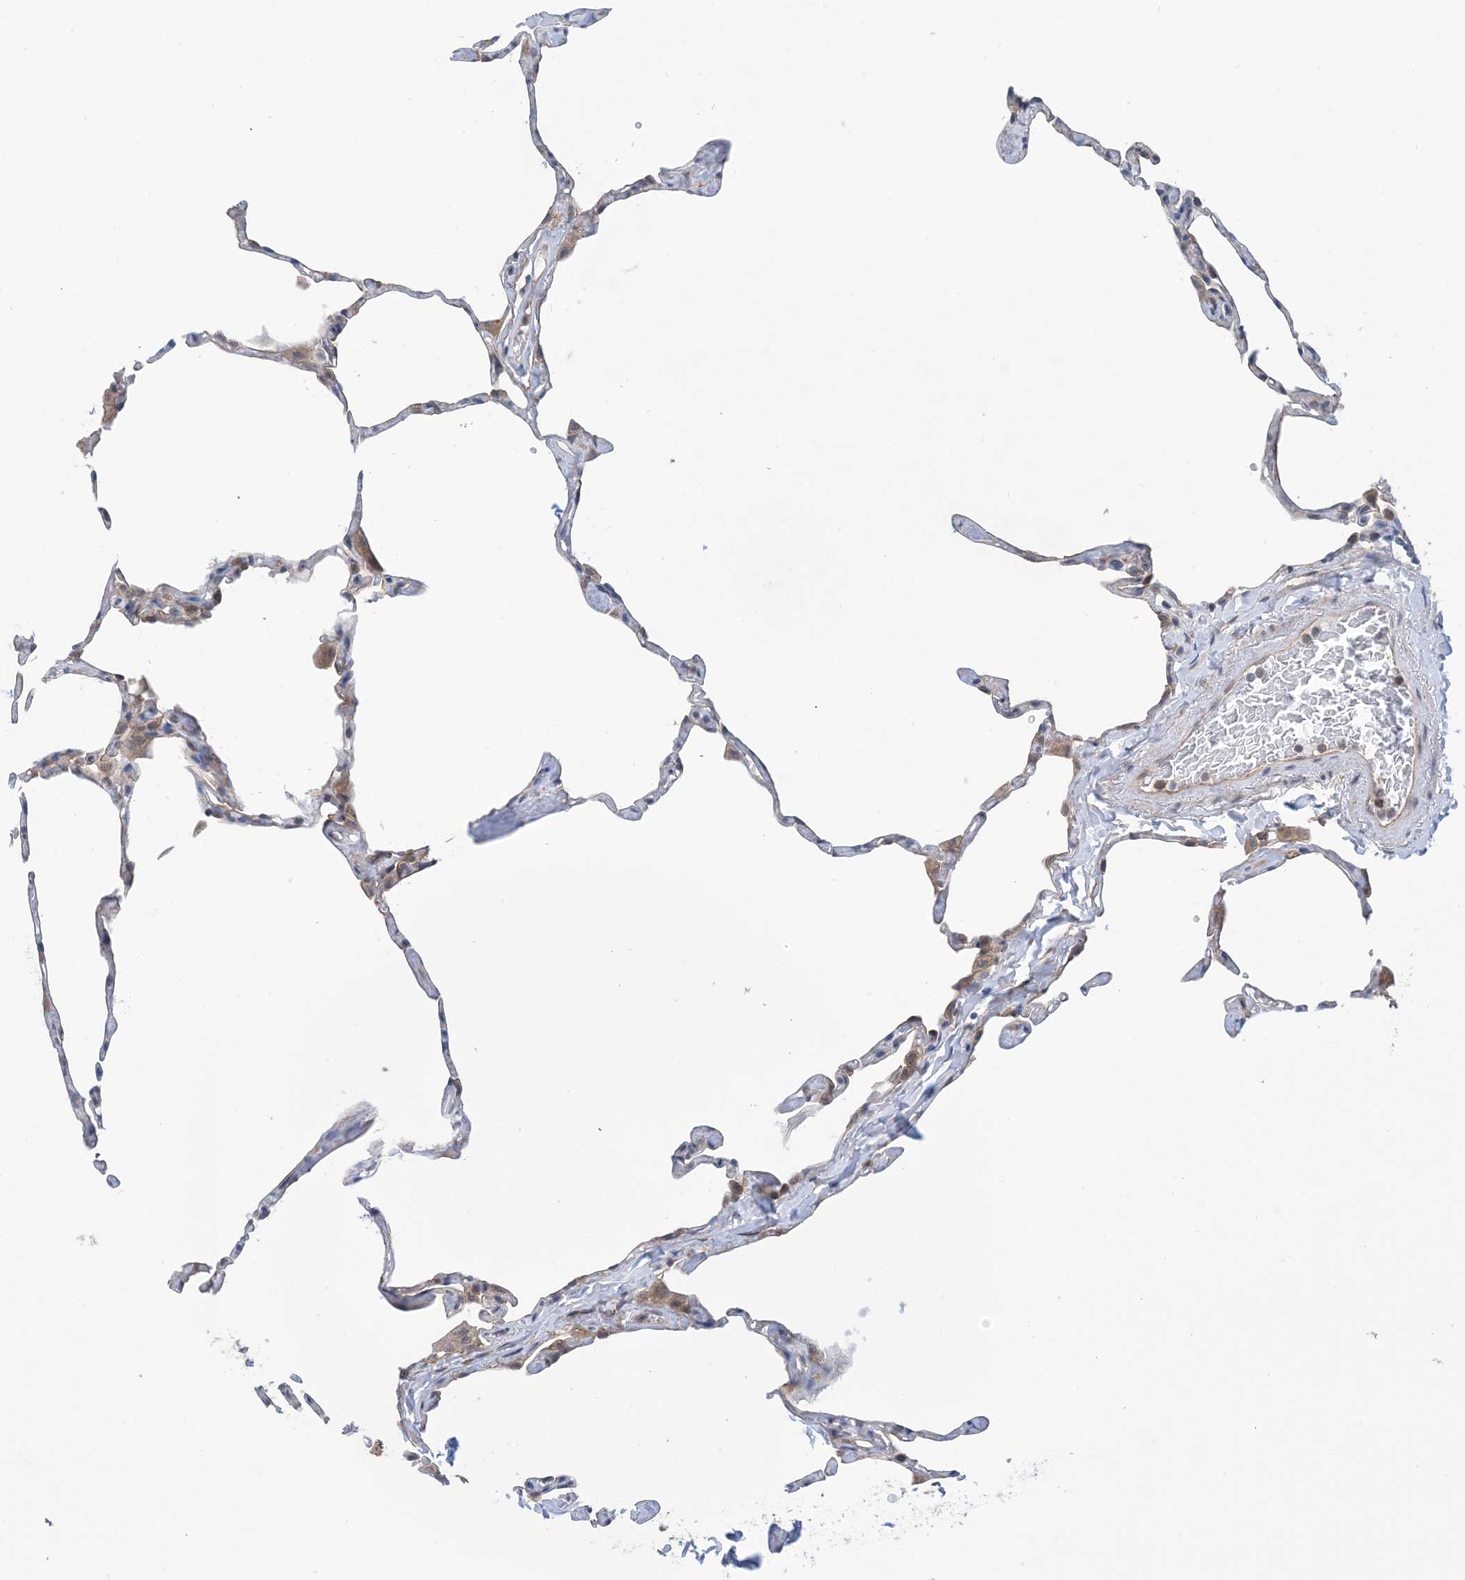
{"staining": {"intensity": "negative", "quantity": "none", "location": "none"}, "tissue": "lung", "cell_type": "Alveolar cells", "image_type": "normal", "snomed": [{"axis": "morphology", "description": "Normal tissue, NOS"}, {"axis": "topography", "description": "Lung"}], "caption": "Human lung stained for a protein using immunohistochemistry exhibits no staining in alveolar cells.", "gene": "EHBP1", "patient": {"sex": "male", "age": 65}}